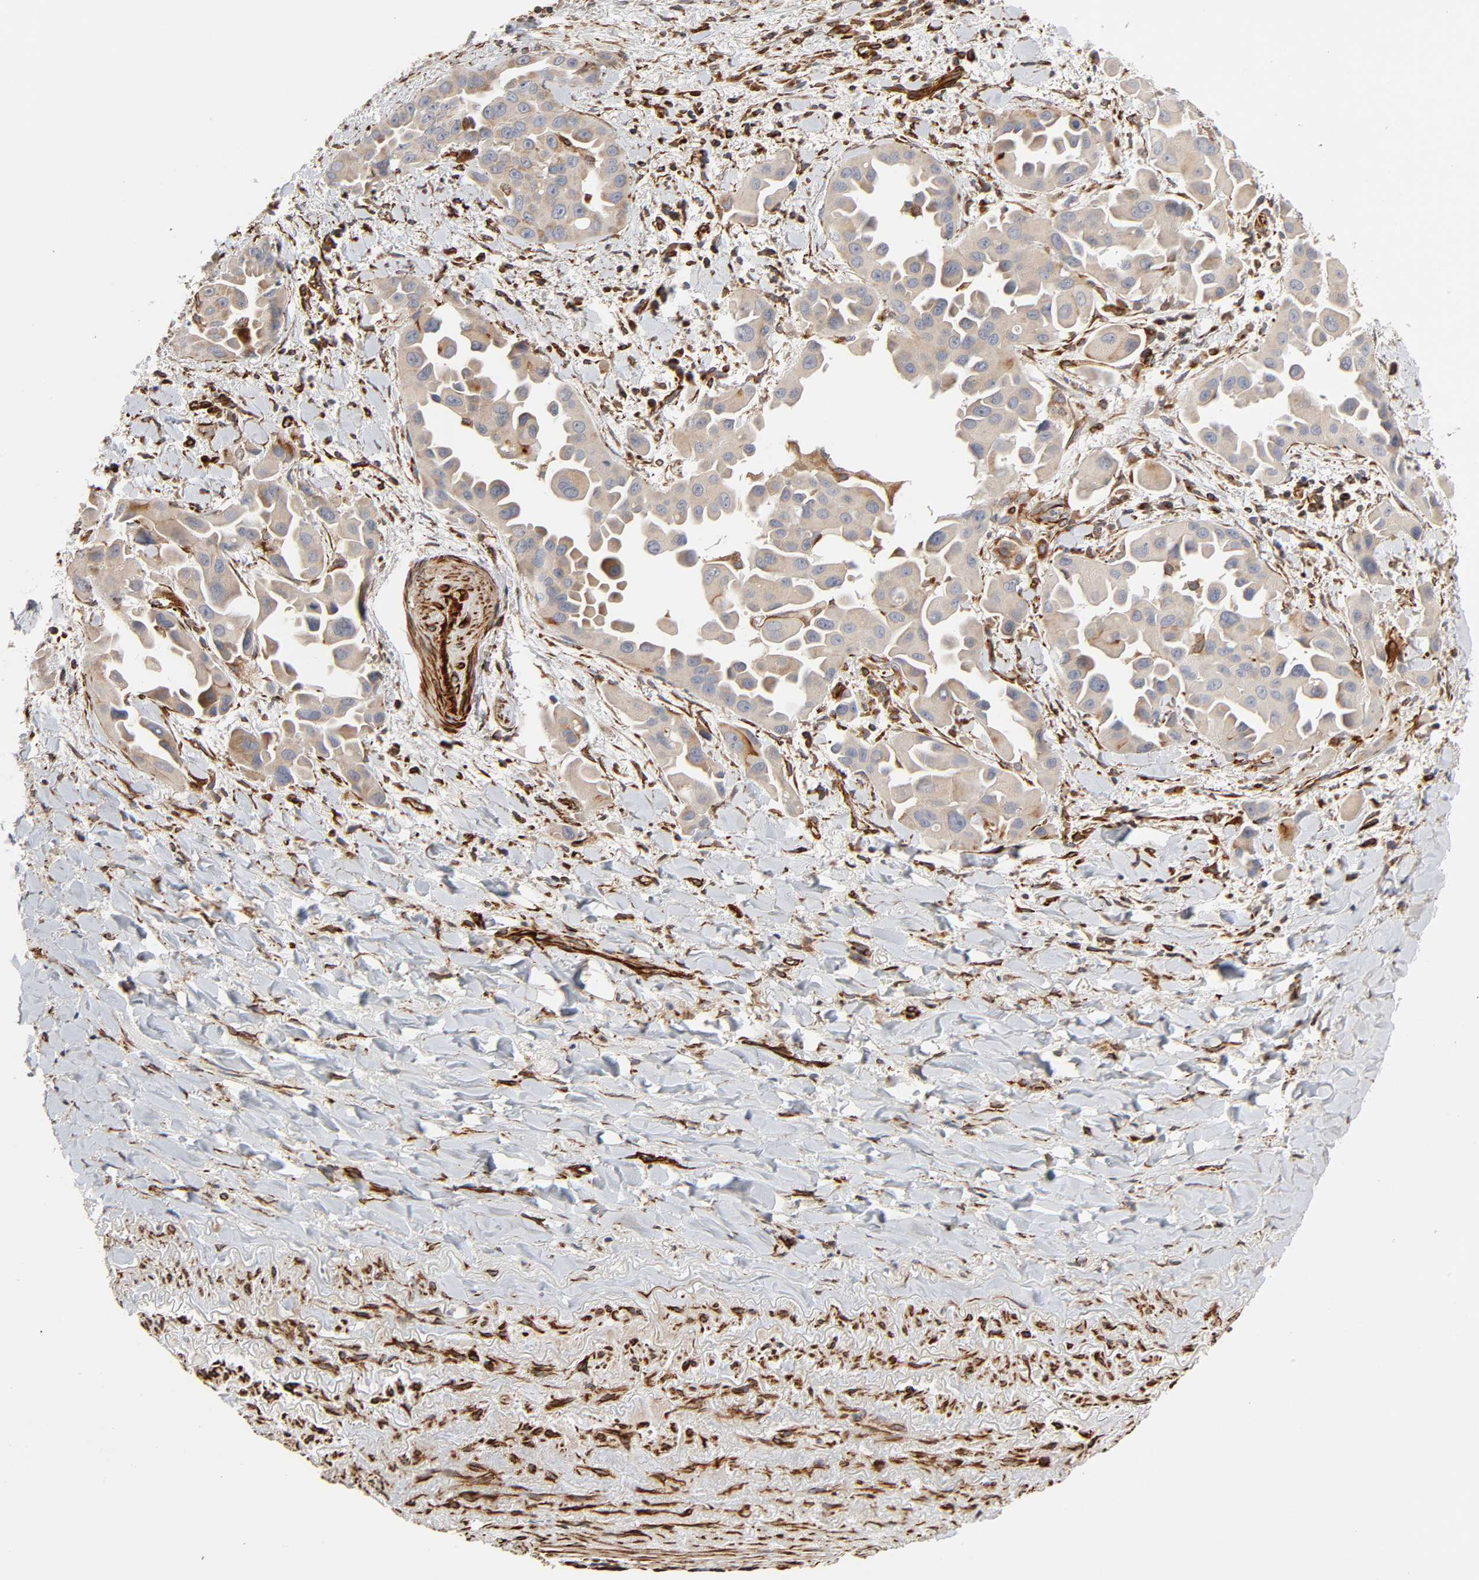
{"staining": {"intensity": "moderate", "quantity": ">75%", "location": "cytoplasmic/membranous"}, "tissue": "lung cancer", "cell_type": "Tumor cells", "image_type": "cancer", "snomed": [{"axis": "morphology", "description": "Neoplasm, malignant, NOS"}, {"axis": "topography", "description": "Lung"}], "caption": "Immunohistochemical staining of human malignant neoplasm (lung) reveals medium levels of moderate cytoplasmic/membranous protein staining in approximately >75% of tumor cells. (brown staining indicates protein expression, while blue staining denotes nuclei).", "gene": "FAM118A", "patient": {"sex": "female", "age": 75}}